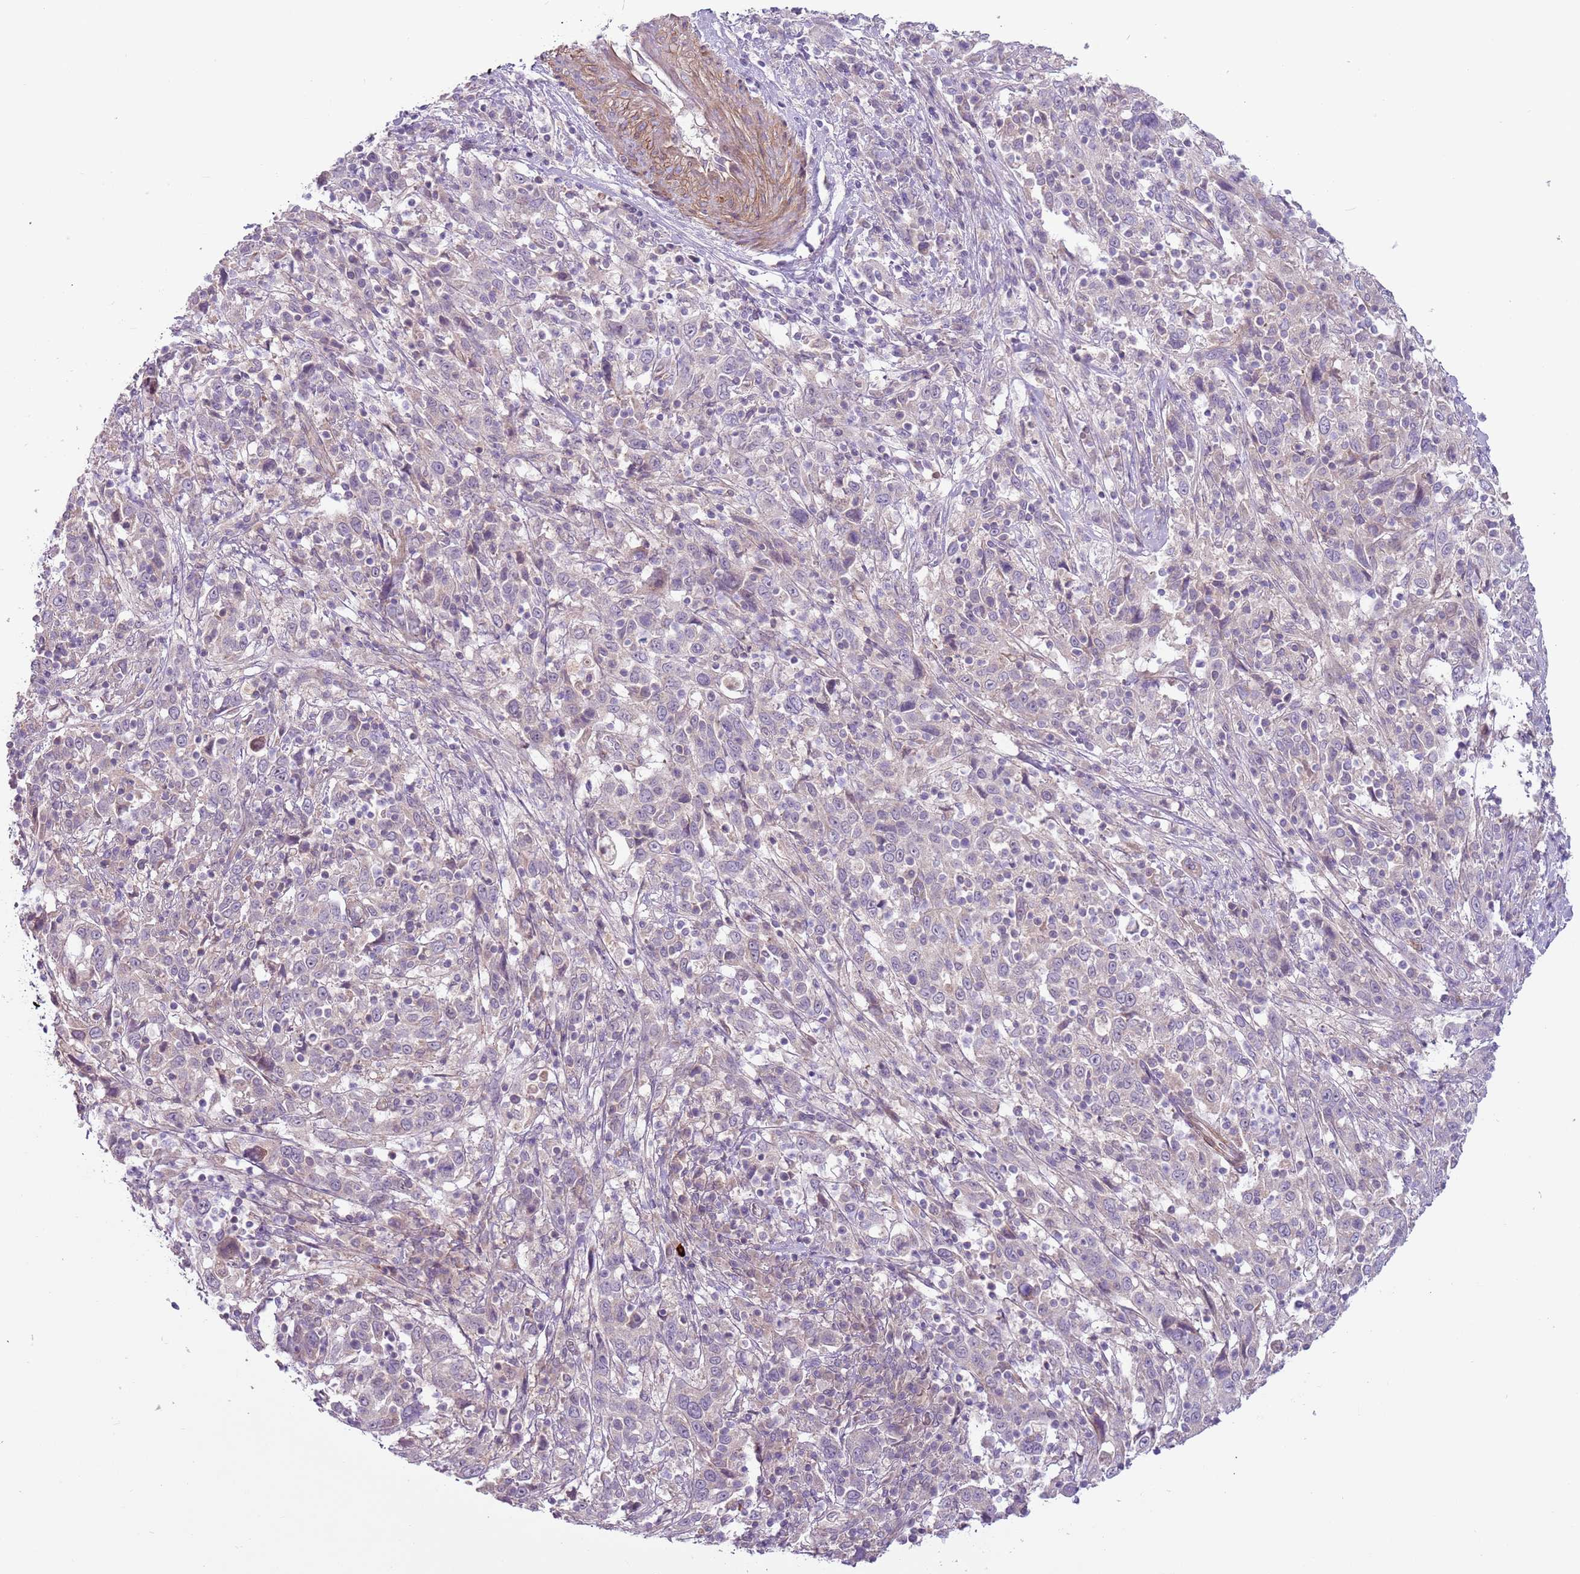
{"staining": {"intensity": "negative", "quantity": "none", "location": "none"}, "tissue": "cervical cancer", "cell_type": "Tumor cells", "image_type": "cancer", "snomed": [{"axis": "morphology", "description": "Squamous cell carcinoma, NOS"}, {"axis": "topography", "description": "Cervix"}], "caption": "Immunohistochemistry (IHC) of human cervical cancer (squamous cell carcinoma) reveals no staining in tumor cells.", "gene": "MRO", "patient": {"sex": "female", "age": 46}}